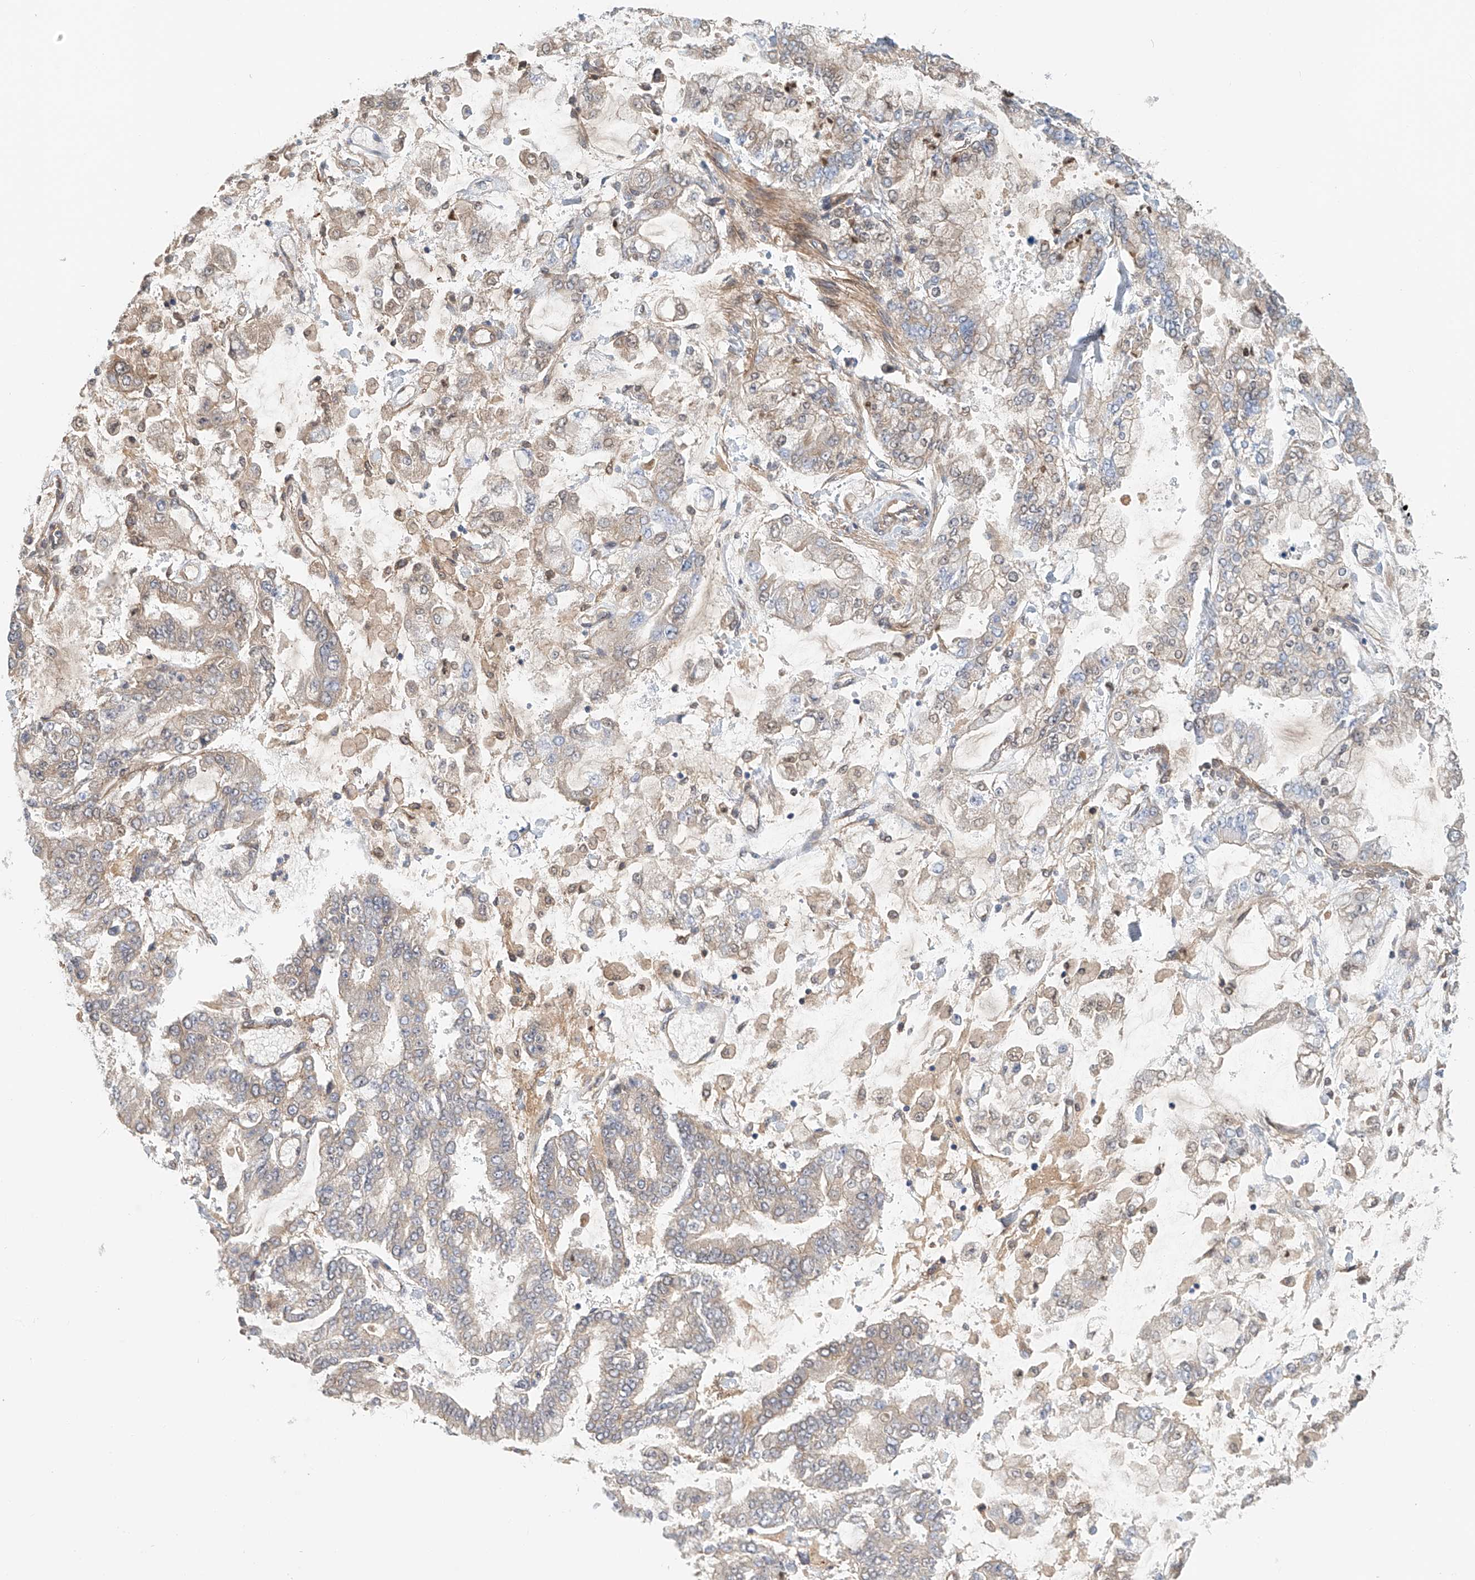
{"staining": {"intensity": "weak", "quantity": "25%-75%", "location": "cytoplasmic/membranous"}, "tissue": "stomach cancer", "cell_type": "Tumor cells", "image_type": "cancer", "snomed": [{"axis": "morphology", "description": "Normal tissue, NOS"}, {"axis": "morphology", "description": "Adenocarcinoma, NOS"}, {"axis": "topography", "description": "Stomach, upper"}, {"axis": "topography", "description": "Stomach"}], "caption": "Weak cytoplasmic/membranous staining is appreciated in approximately 25%-75% of tumor cells in stomach adenocarcinoma.", "gene": "FRYL", "patient": {"sex": "male", "age": 76}}